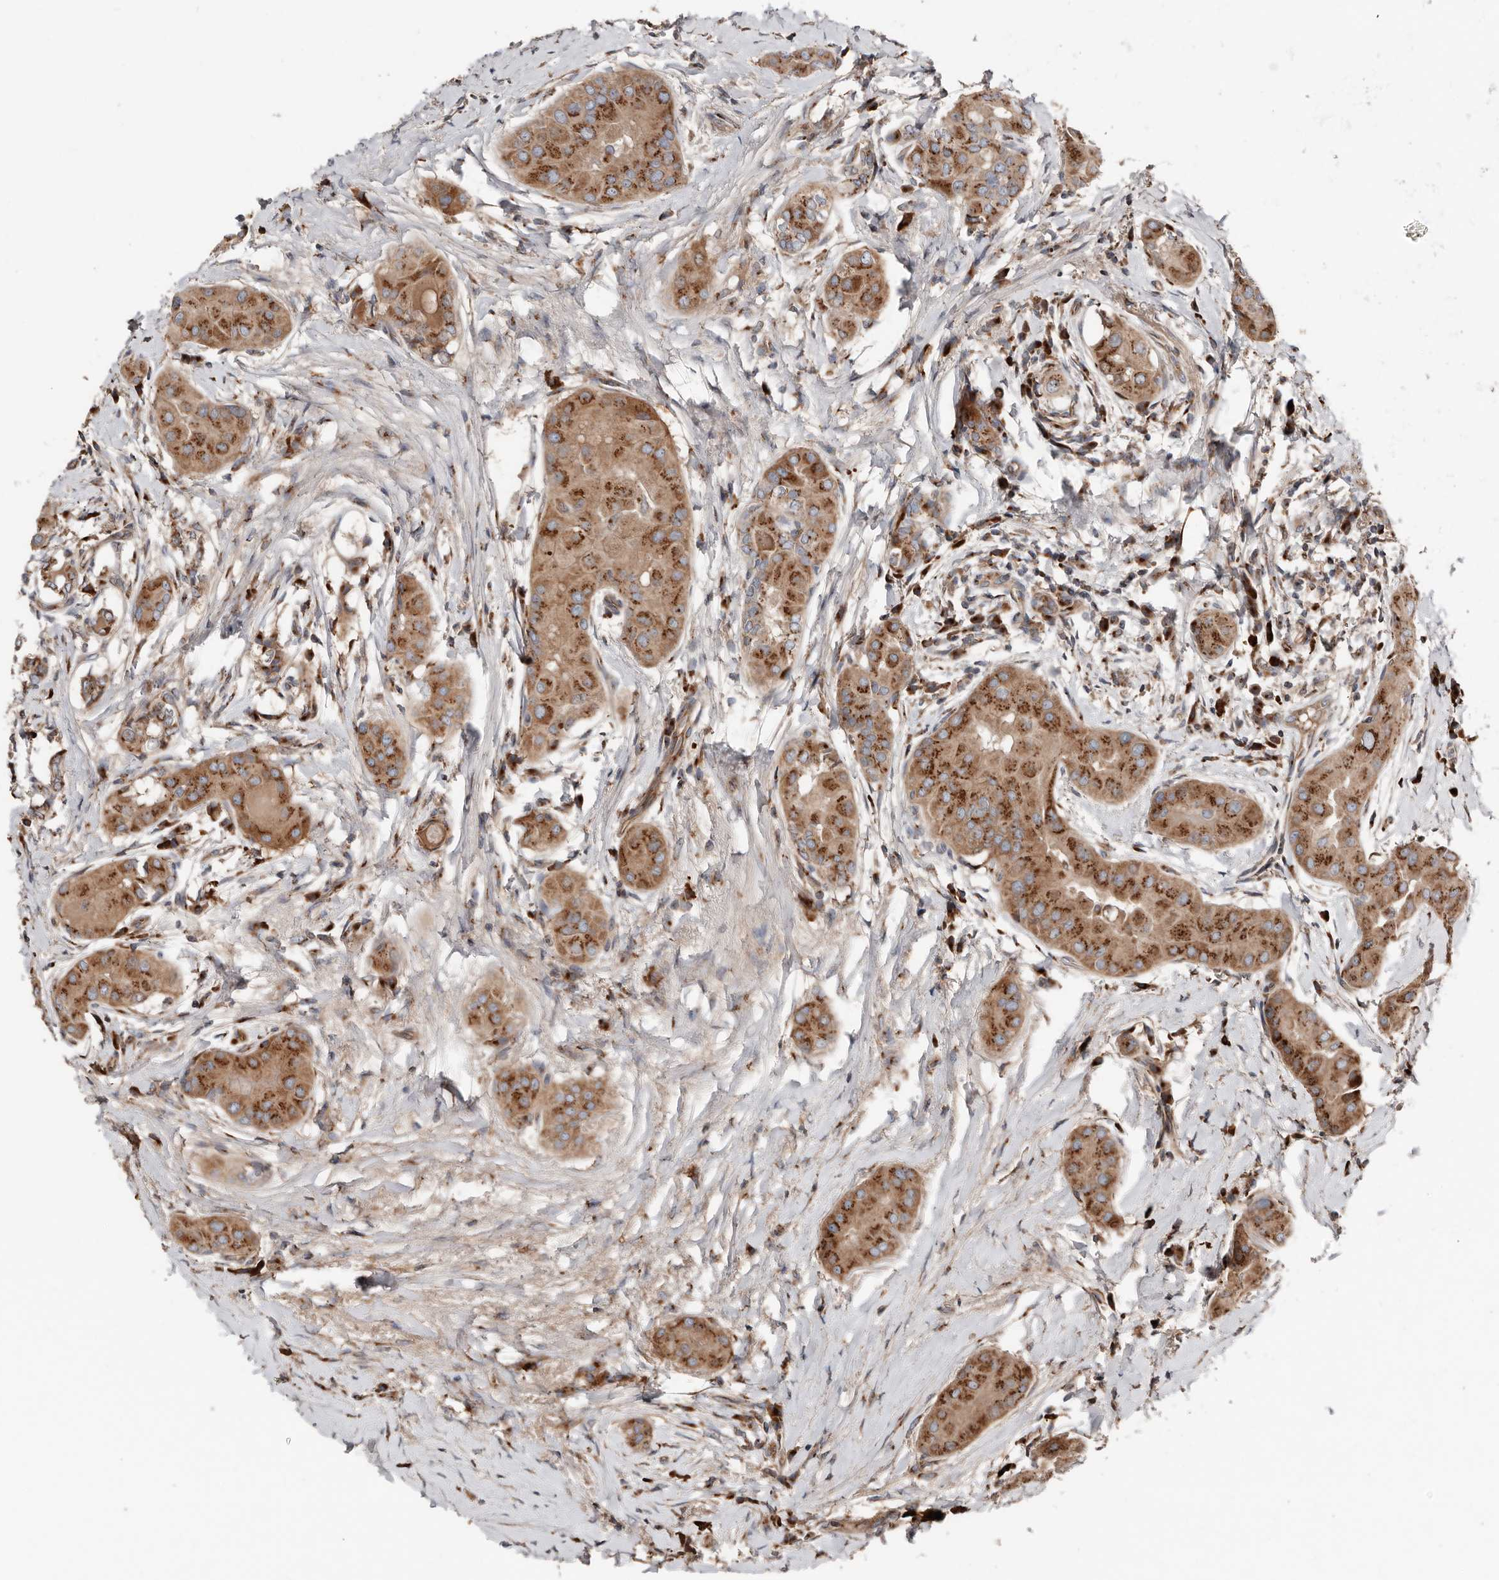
{"staining": {"intensity": "strong", "quantity": ">75%", "location": "cytoplasmic/membranous"}, "tissue": "thyroid cancer", "cell_type": "Tumor cells", "image_type": "cancer", "snomed": [{"axis": "morphology", "description": "Papillary adenocarcinoma, NOS"}, {"axis": "topography", "description": "Thyroid gland"}], "caption": "Immunohistochemical staining of thyroid papillary adenocarcinoma demonstrates strong cytoplasmic/membranous protein expression in approximately >75% of tumor cells.", "gene": "COG1", "patient": {"sex": "male", "age": 33}}